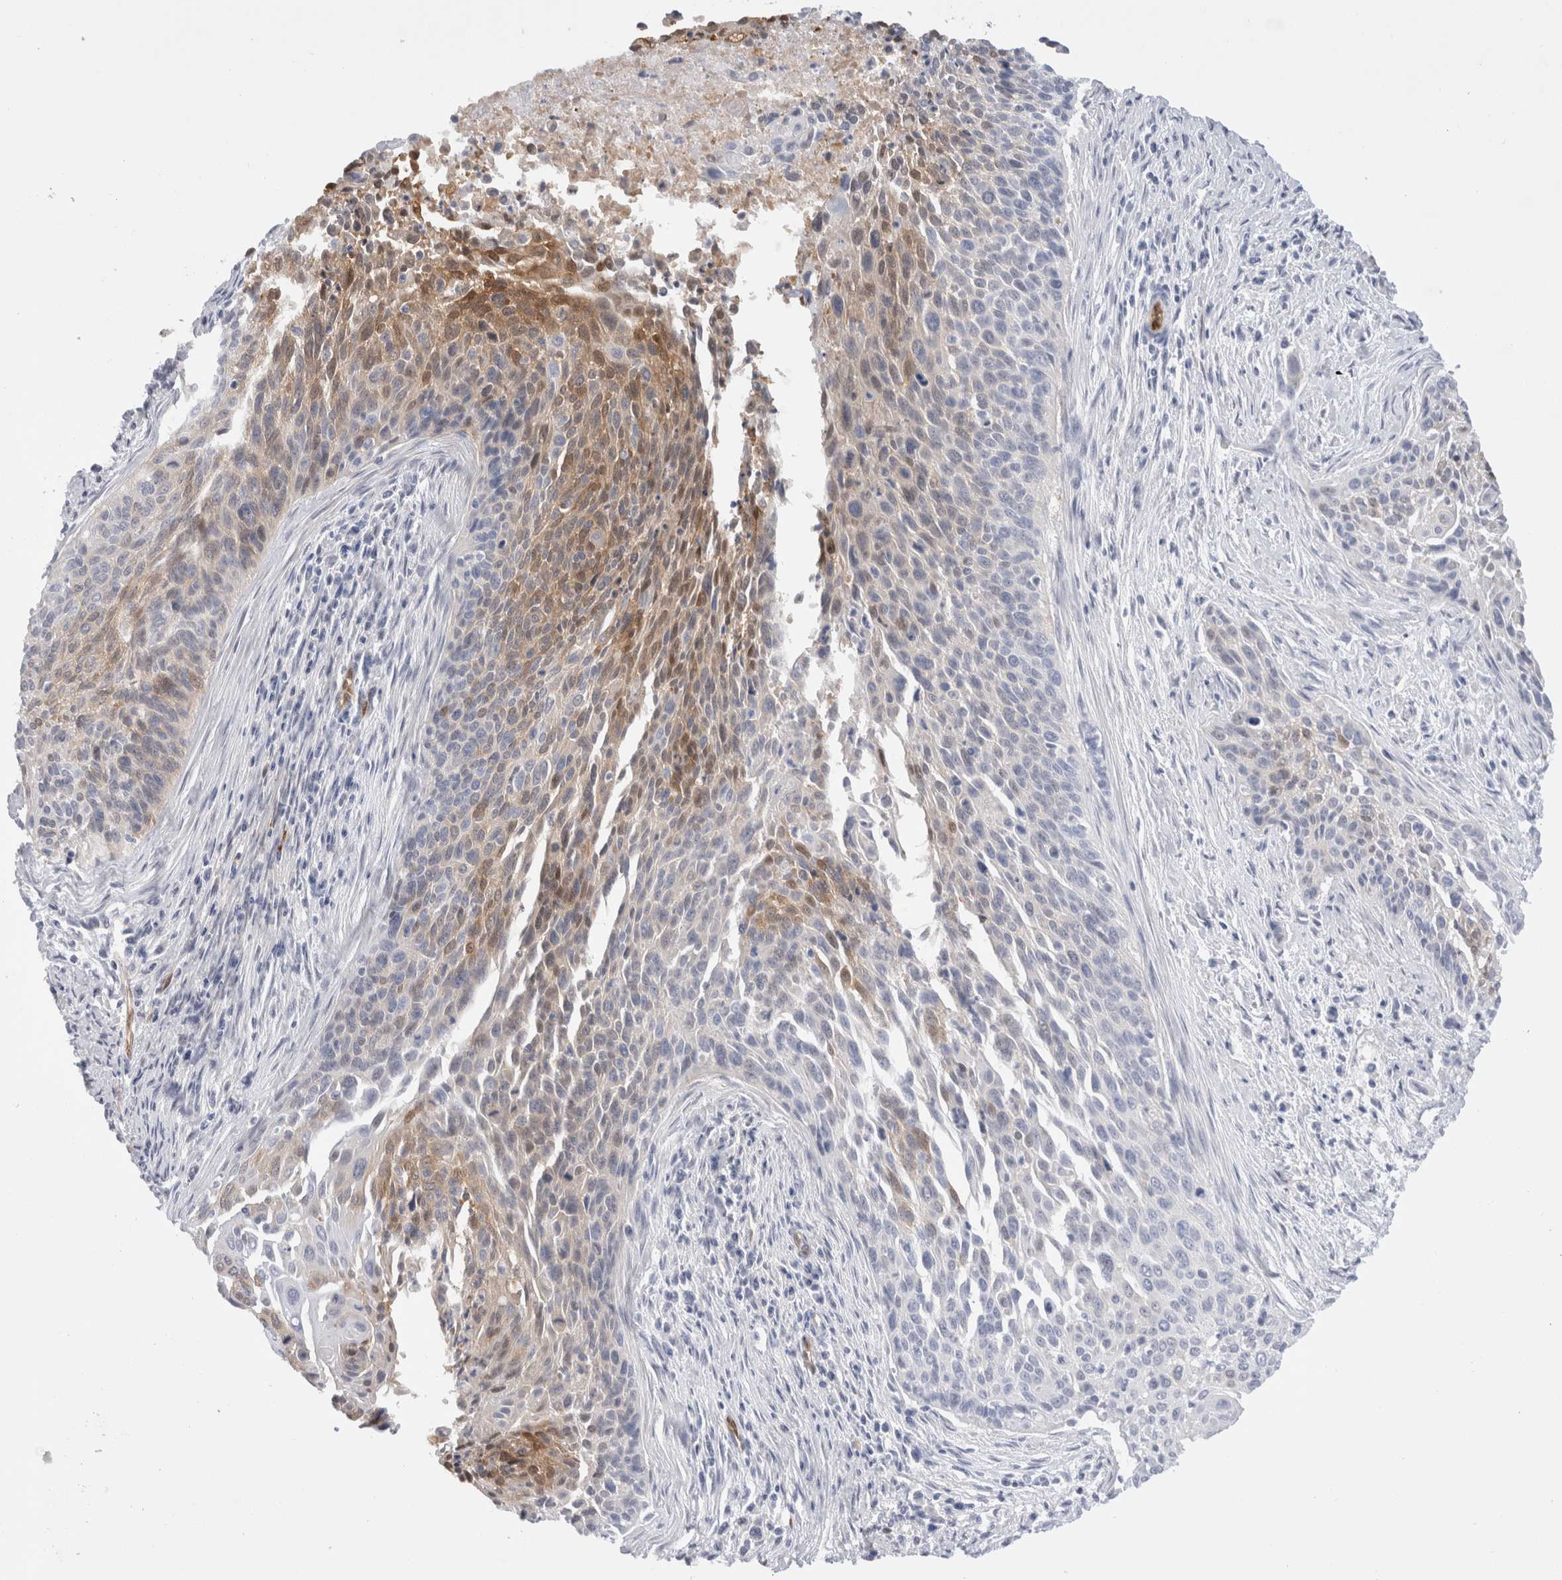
{"staining": {"intensity": "moderate", "quantity": "<25%", "location": "cytoplasmic/membranous,nuclear"}, "tissue": "cervical cancer", "cell_type": "Tumor cells", "image_type": "cancer", "snomed": [{"axis": "morphology", "description": "Squamous cell carcinoma, NOS"}, {"axis": "topography", "description": "Cervix"}], "caption": "Immunohistochemistry (IHC) histopathology image of cervical squamous cell carcinoma stained for a protein (brown), which demonstrates low levels of moderate cytoplasmic/membranous and nuclear expression in about <25% of tumor cells.", "gene": "NAPEPLD", "patient": {"sex": "female", "age": 55}}